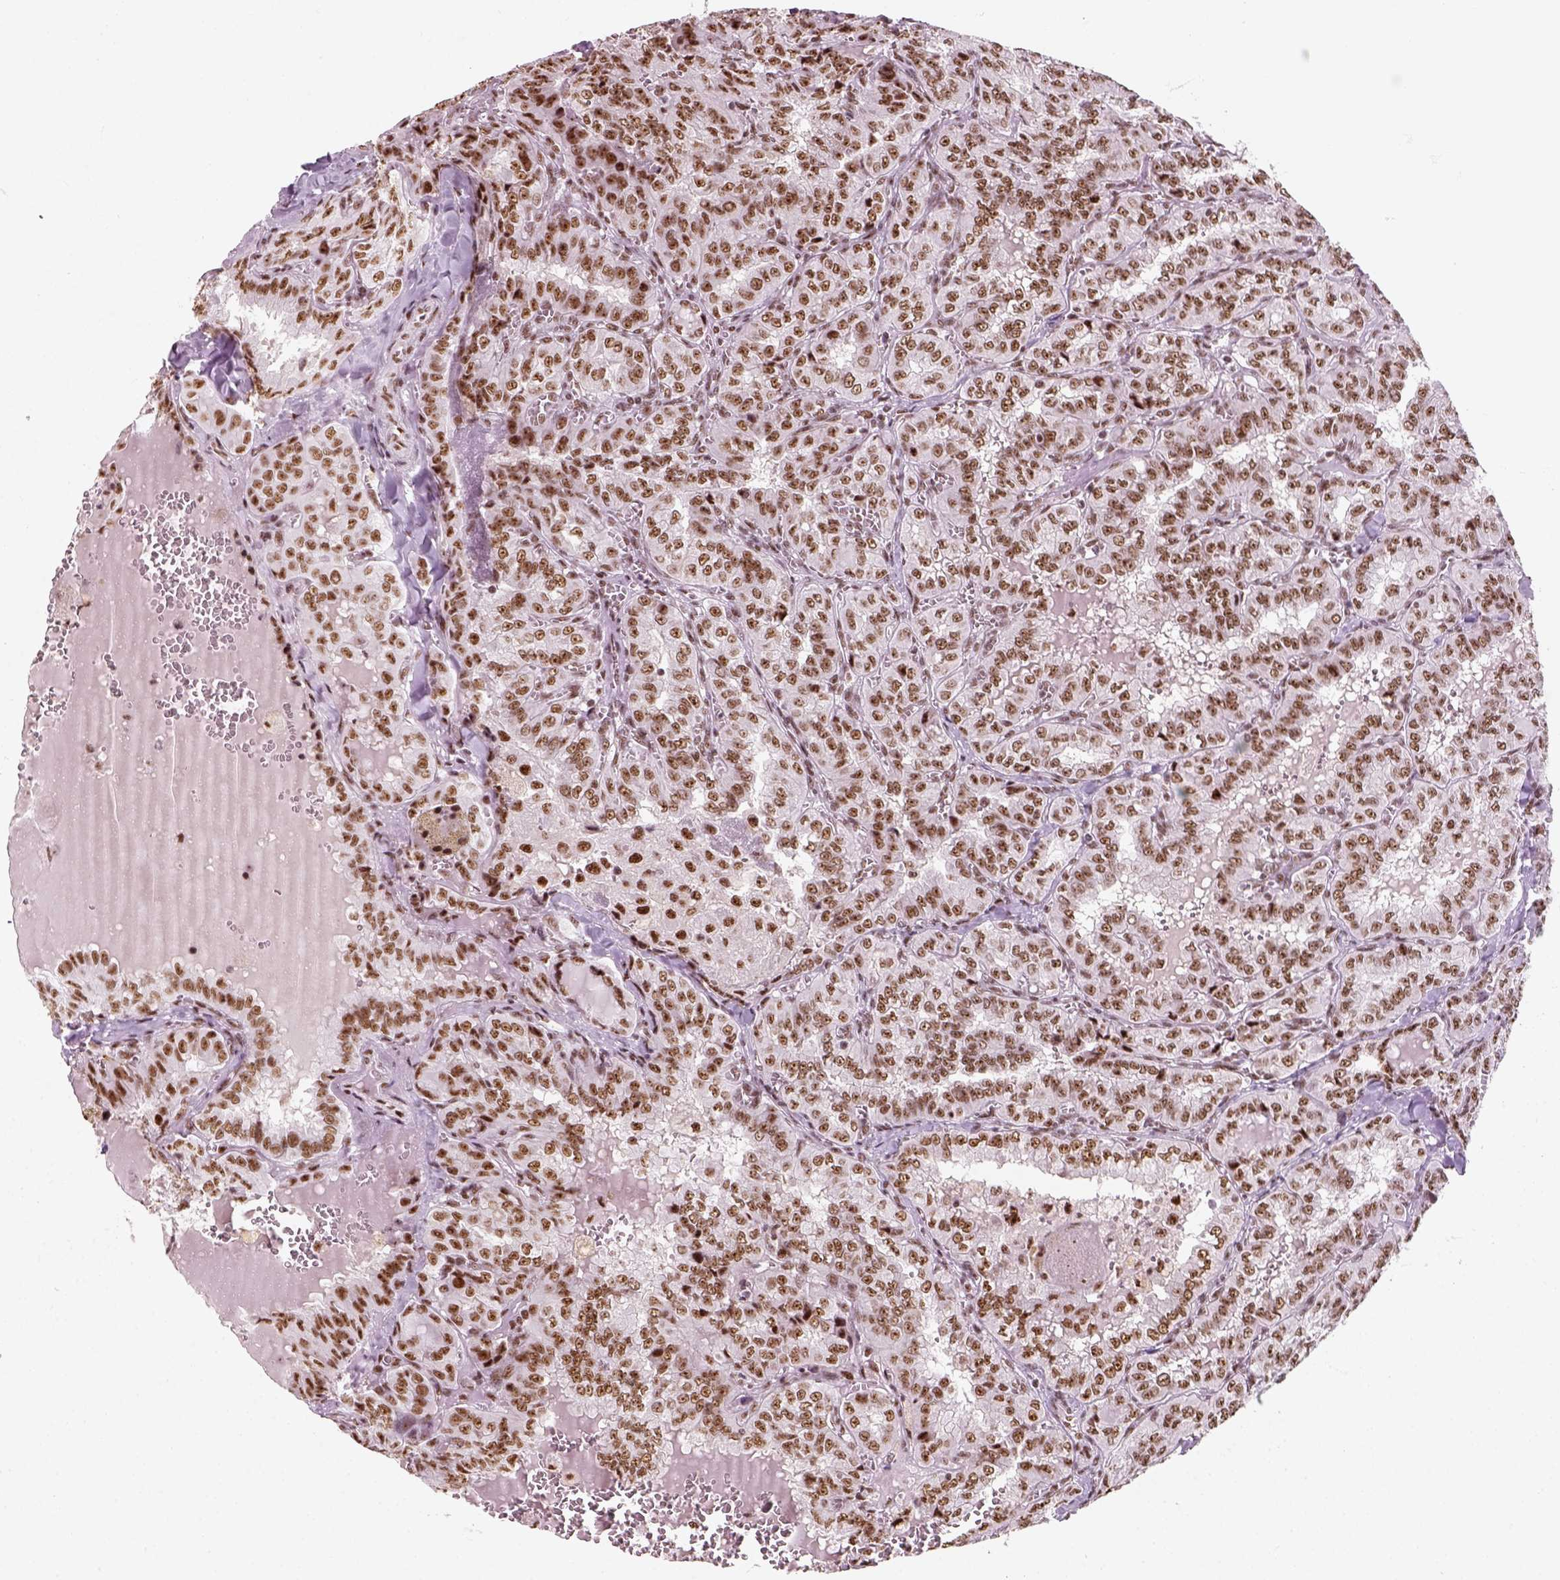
{"staining": {"intensity": "moderate", "quantity": ">75%", "location": "nuclear"}, "tissue": "thyroid cancer", "cell_type": "Tumor cells", "image_type": "cancer", "snomed": [{"axis": "morphology", "description": "Papillary adenocarcinoma, NOS"}, {"axis": "topography", "description": "Thyroid gland"}], "caption": "This histopathology image exhibits immunohistochemistry (IHC) staining of human papillary adenocarcinoma (thyroid), with medium moderate nuclear staining in approximately >75% of tumor cells.", "gene": "GTF2F1", "patient": {"sex": "female", "age": 41}}